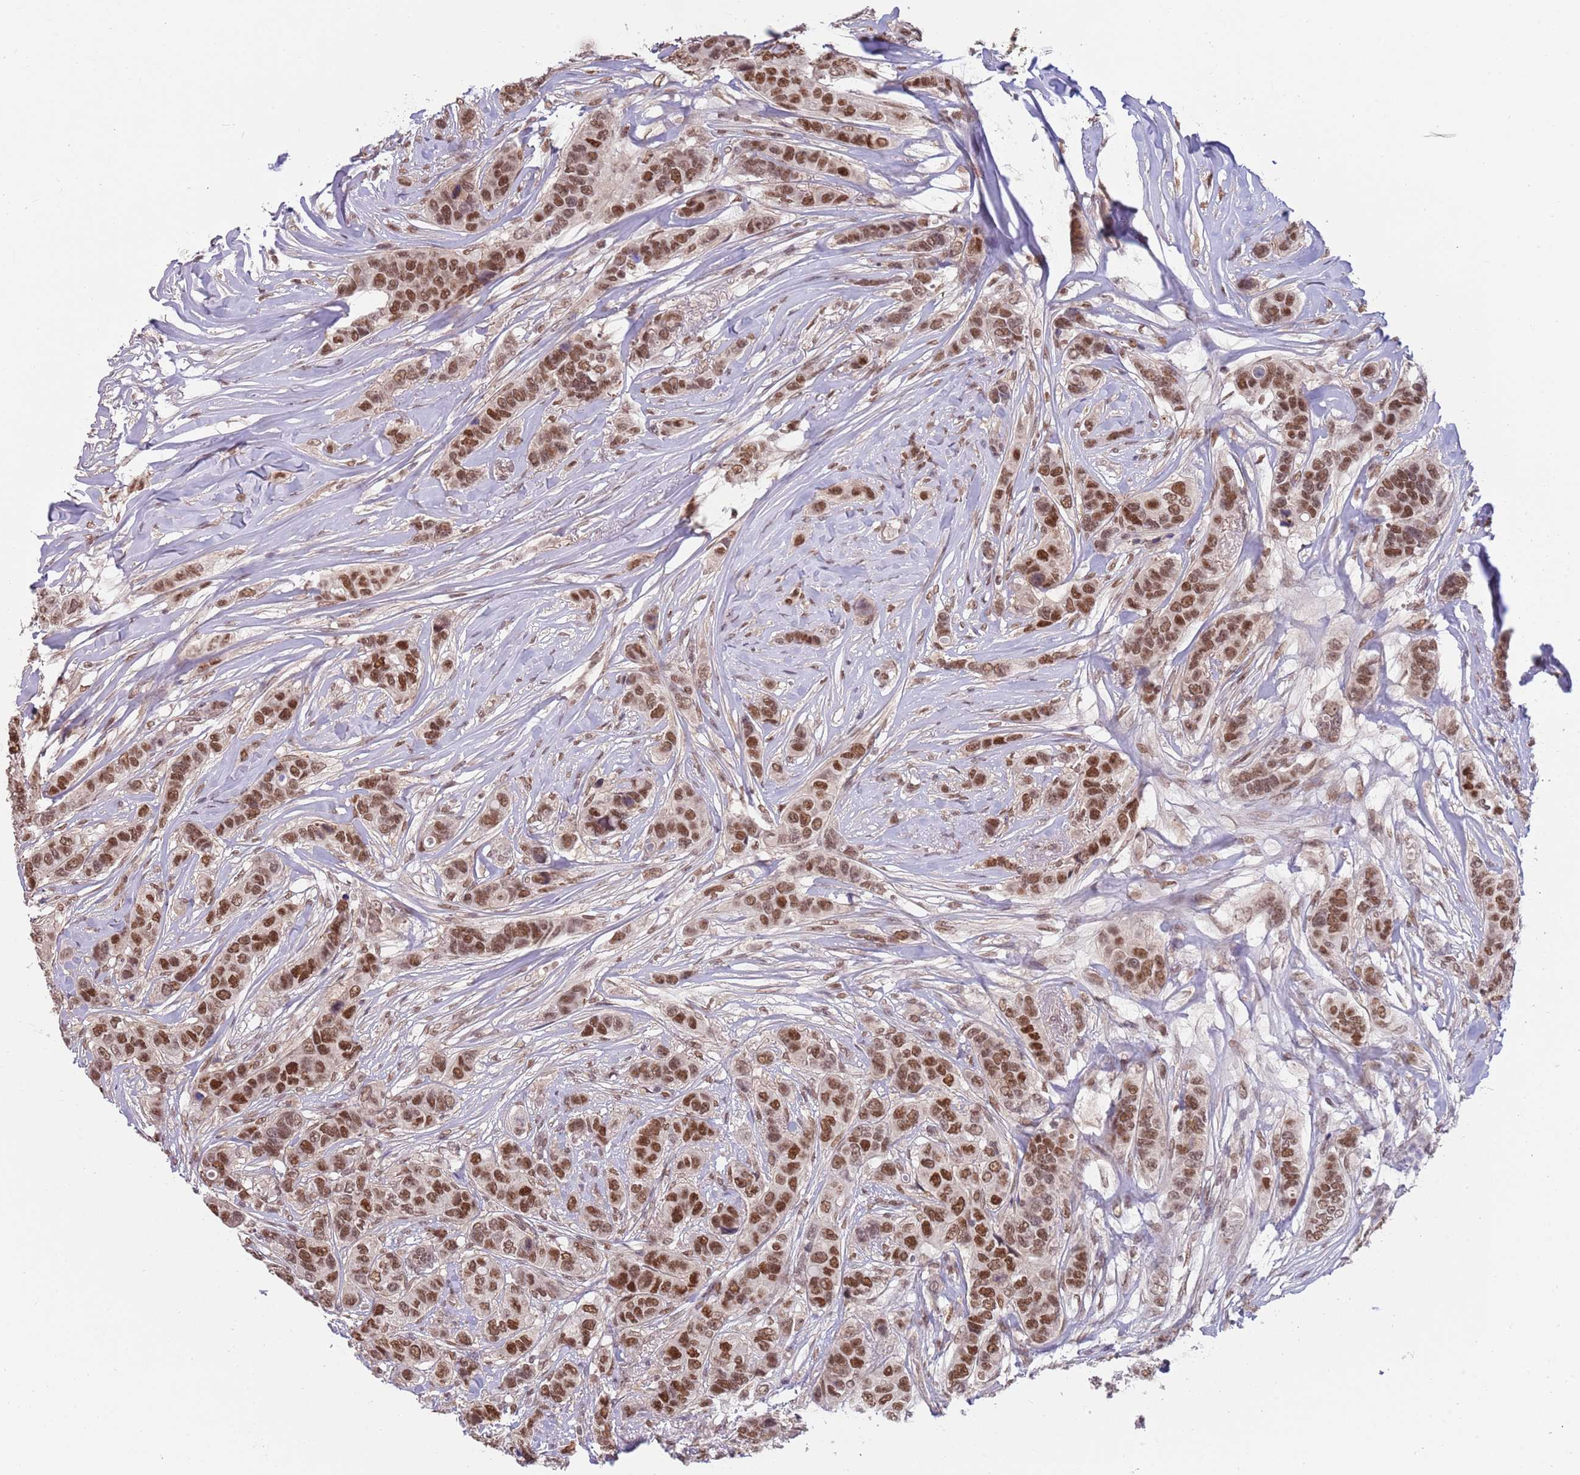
{"staining": {"intensity": "strong", "quantity": ">75%", "location": "nuclear"}, "tissue": "breast cancer", "cell_type": "Tumor cells", "image_type": "cancer", "snomed": [{"axis": "morphology", "description": "Lobular carcinoma"}, {"axis": "topography", "description": "Breast"}], "caption": "Human lobular carcinoma (breast) stained for a protein (brown) displays strong nuclear positive staining in approximately >75% of tumor cells.", "gene": "ZBTB7A", "patient": {"sex": "female", "age": 51}}